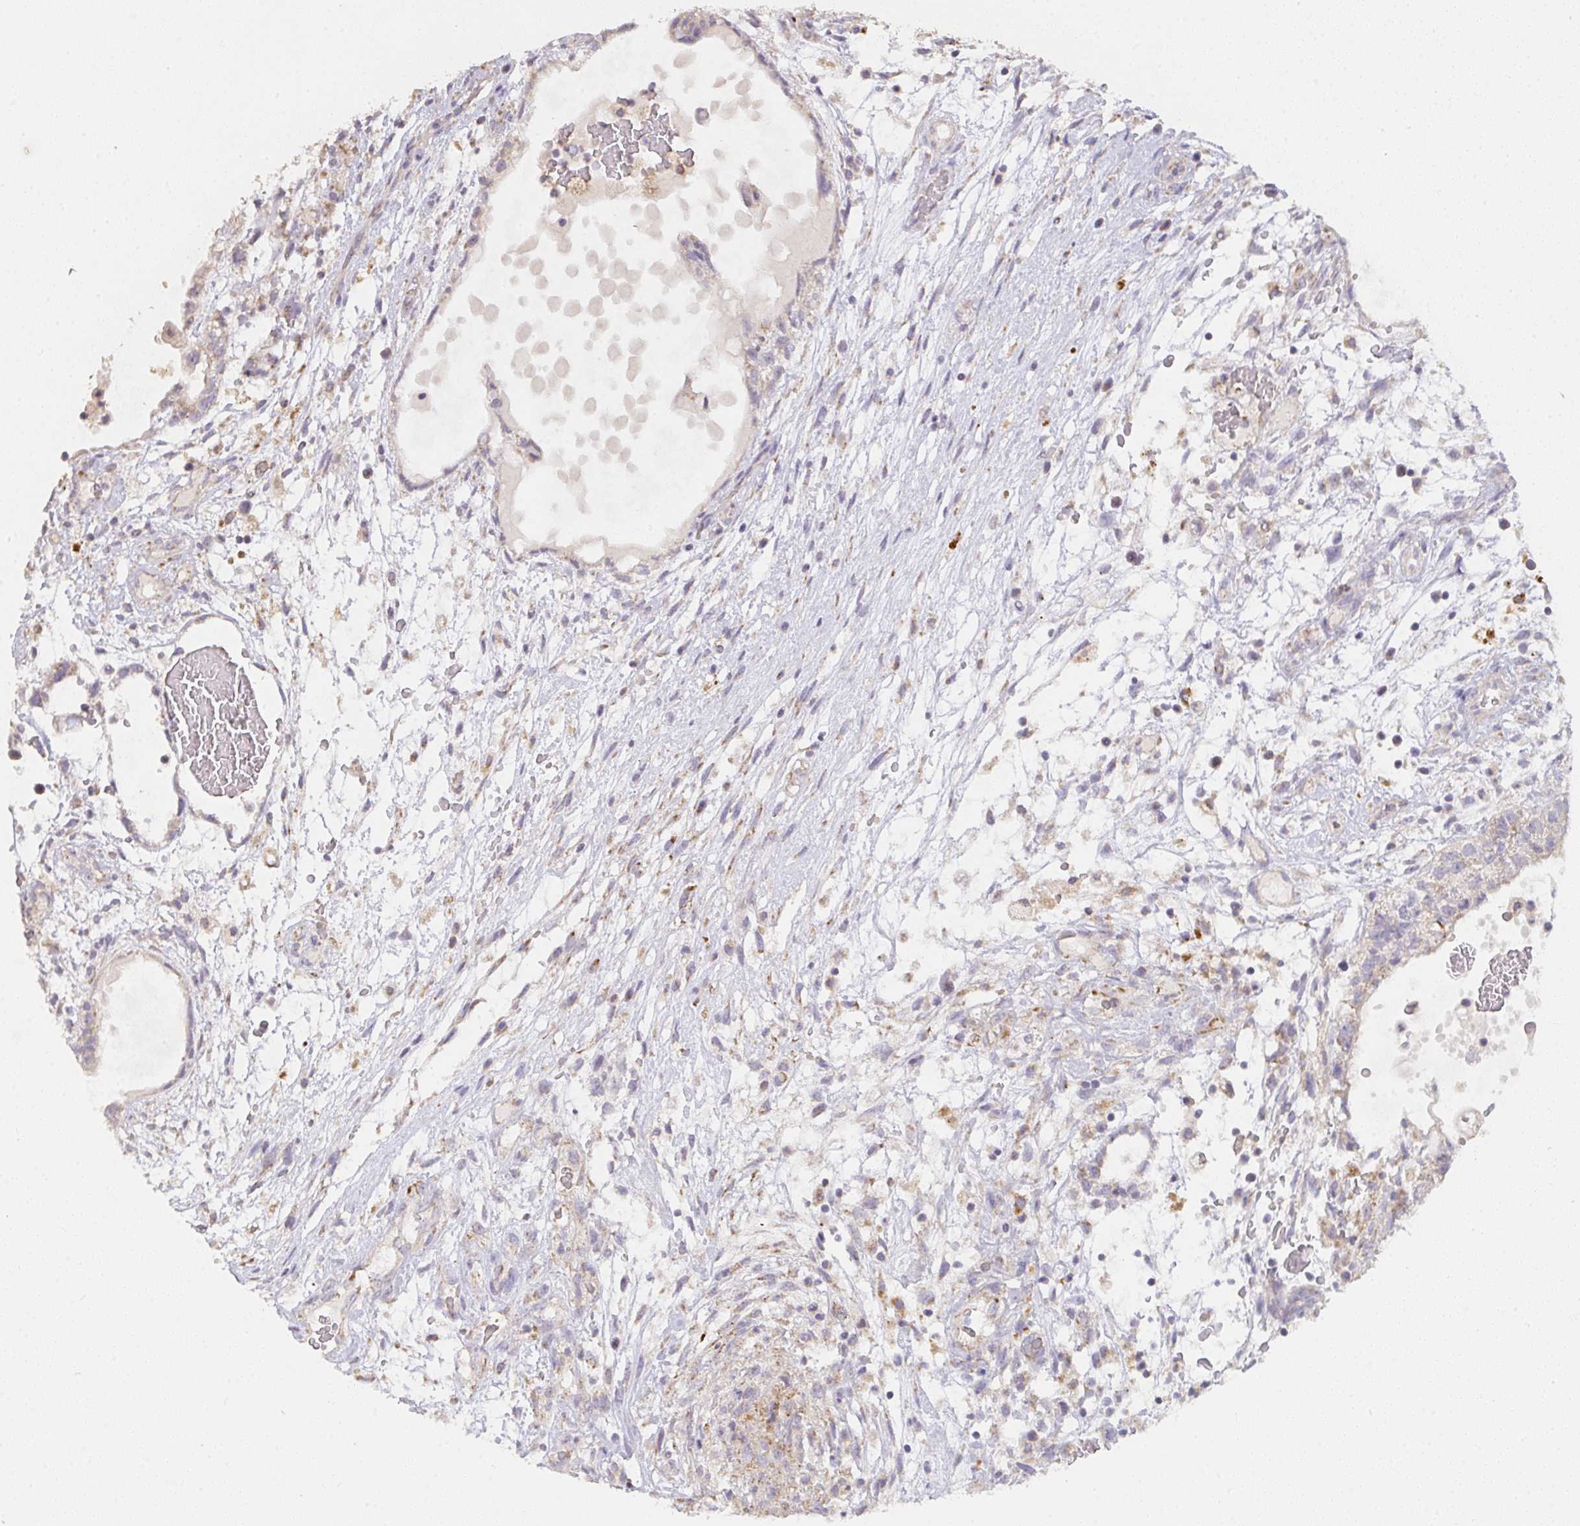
{"staining": {"intensity": "weak", "quantity": "<25%", "location": "cytoplasmic/membranous"}, "tissue": "testis cancer", "cell_type": "Tumor cells", "image_type": "cancer", "snomed": [{"axis": "morphology", "description": "Carcinoma, Embryonal, NOS"}, {"axis": "topography", "description": "Testis"}], "caption": "Testis cancer (embryonal carcinoma) was stained to show a protein in brown. There is no significant expression in tumor cells.", "gene": "TMEM219", "patient": {"sex": "male", "age": 32}}